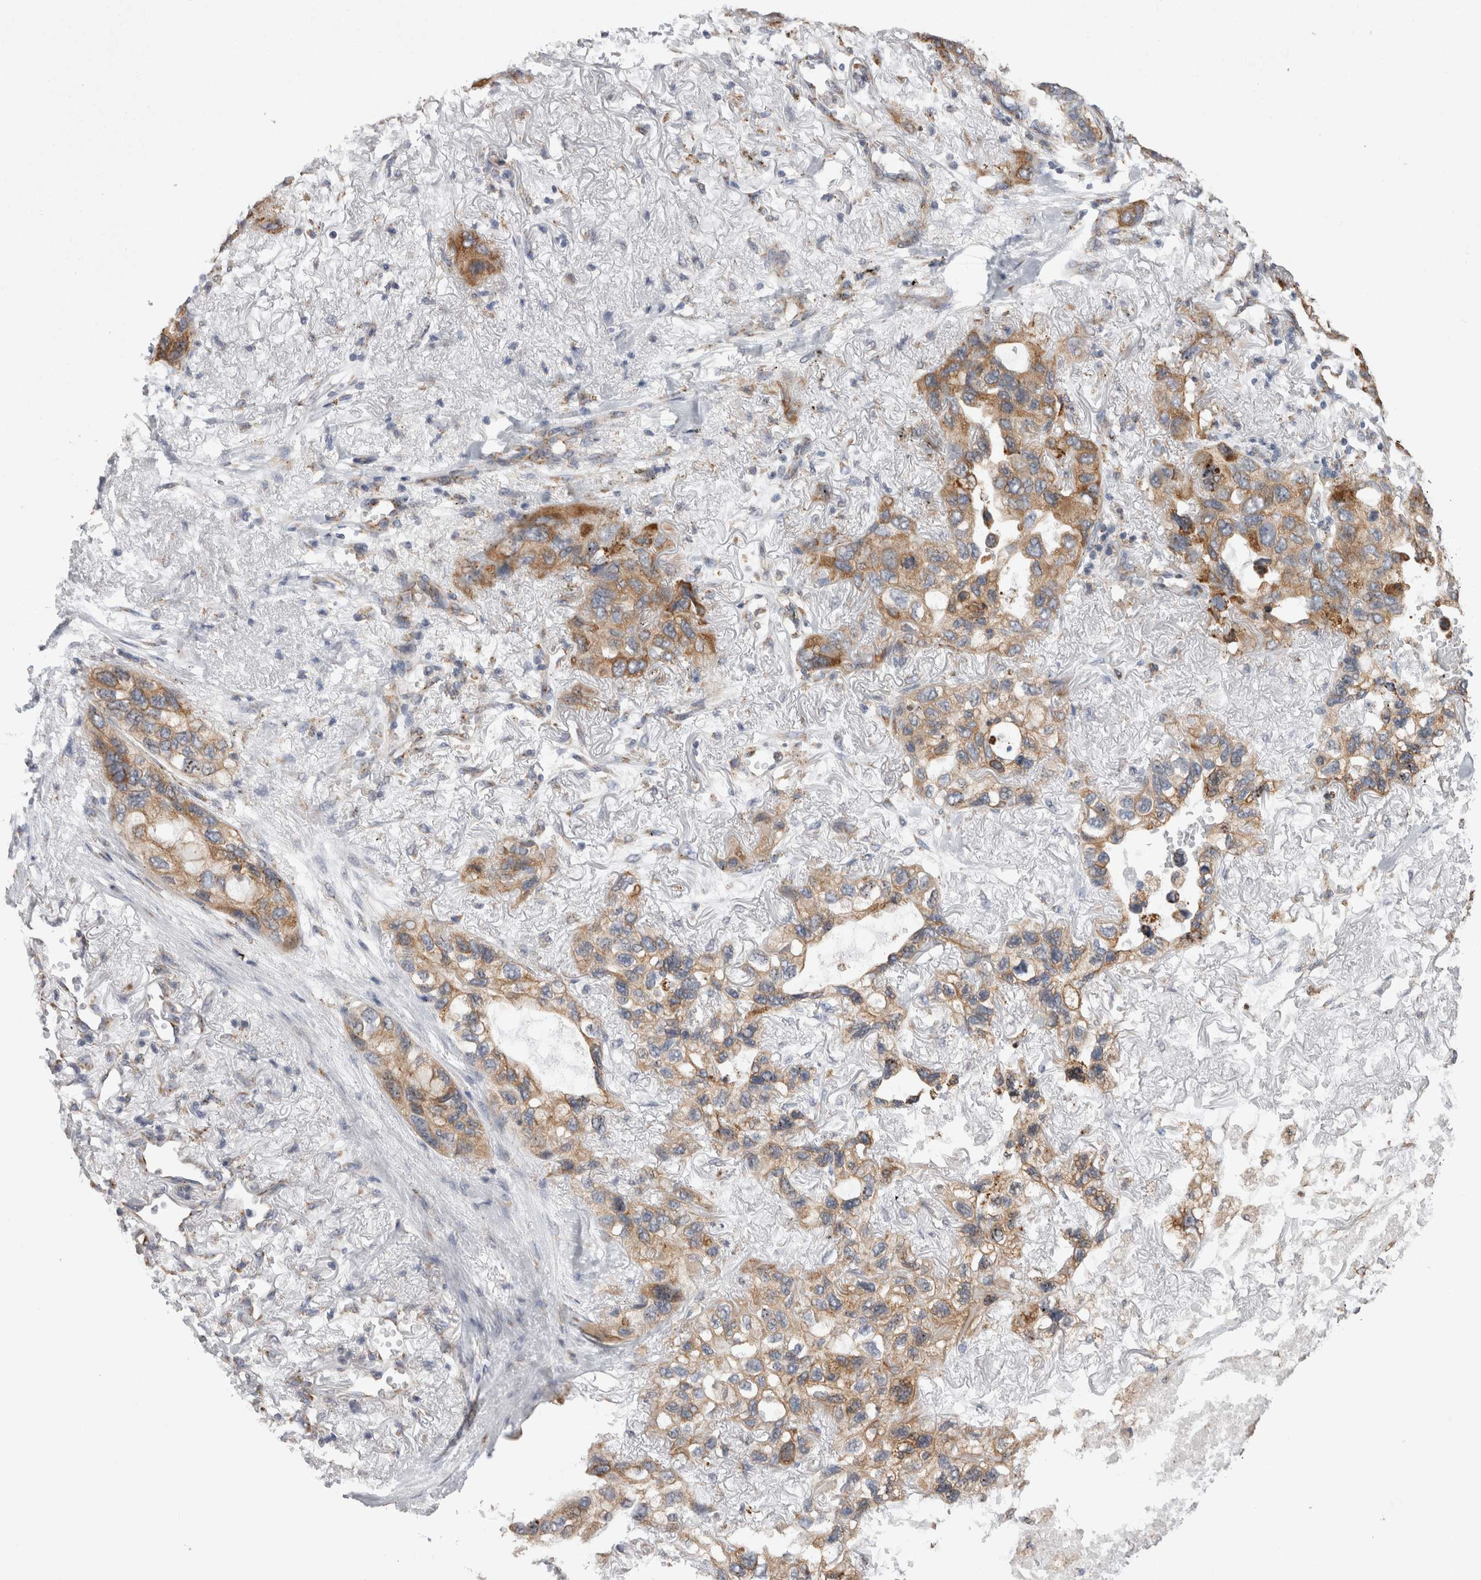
{"staining": {"intensity": "moderate", "quantity": ">75%", "location": "cytoplasmic/membranous"}, "tissue": "lung cancer", "cell_type": "Tumor cells", "image_type": "cancer", "snomed": [{"axis": "morphology", "description": "Squamous cell carcinoma, NOS"}, {"axis": "topography", "description": "Lung"}], "caption": "Human squamous cell carcinoma (lung) stained with a protein marker demonstrates moderate staining in tumor cells.", "gene": "ZNF341", "patient": {"sex": "female", "age": 73}}